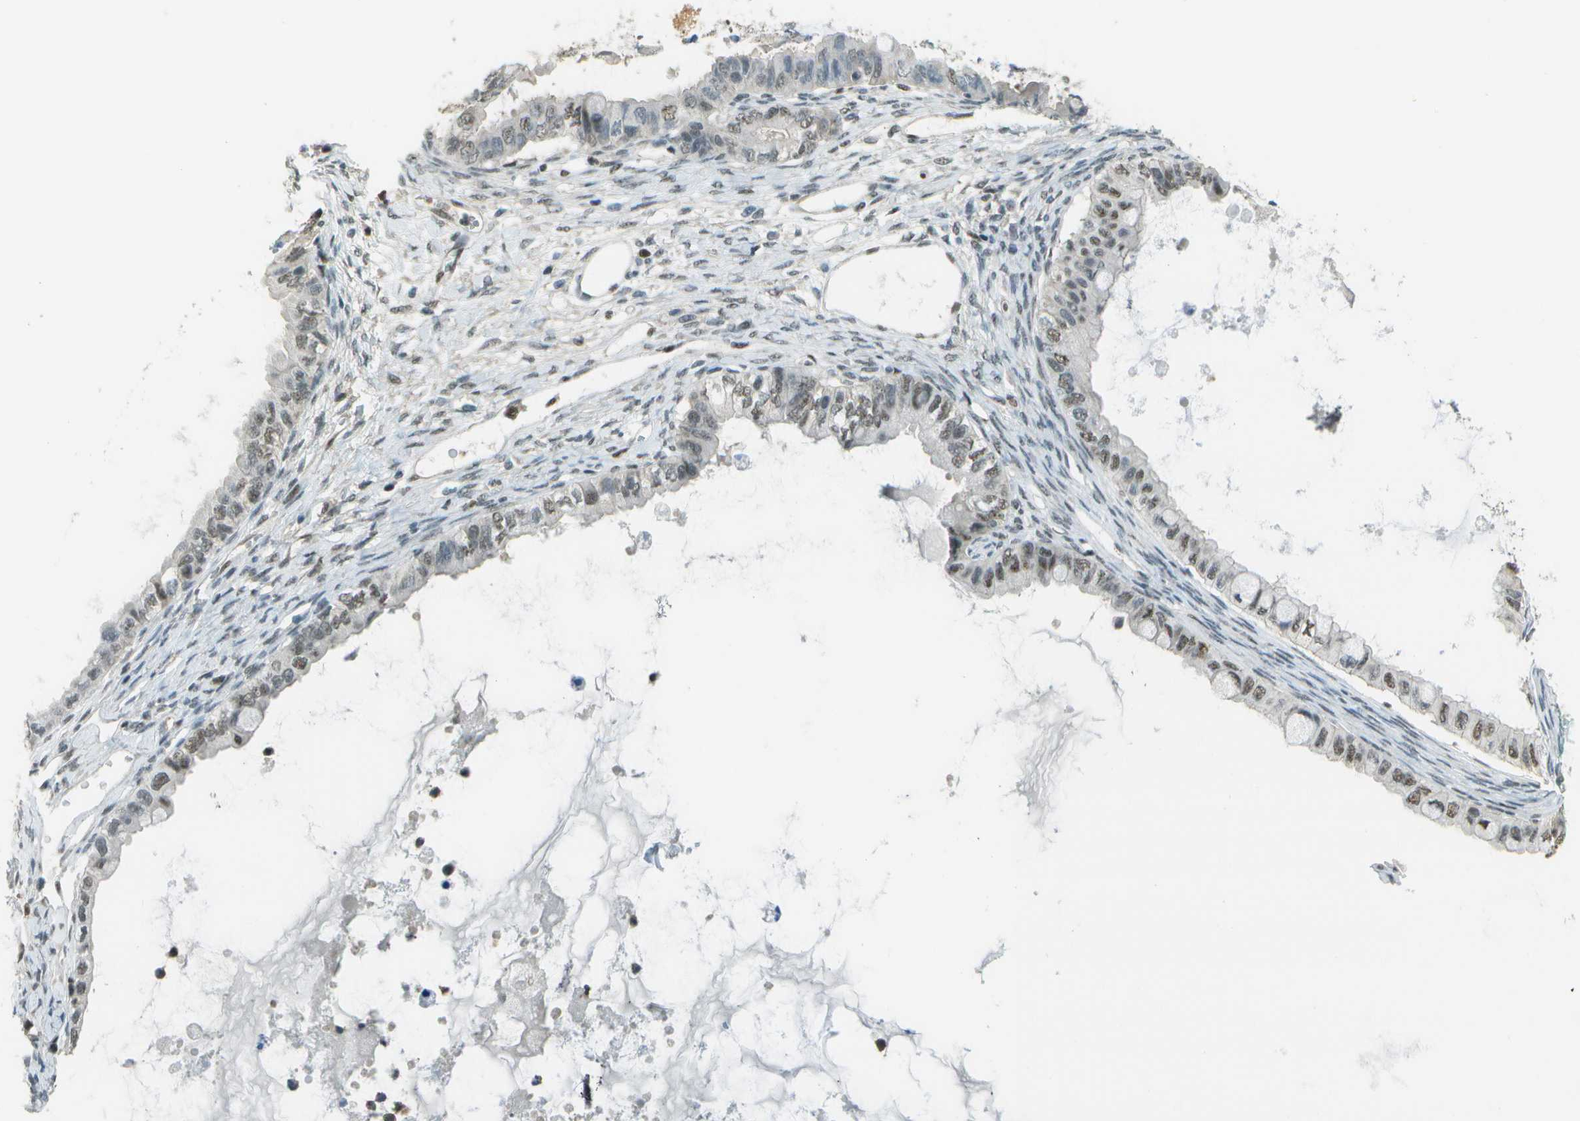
{"staining": {"intensity": "weak", "quantity": "25%-75%", "location": "nuclear"}, "tissue": "ovarian cancer", "cell_type": "Tumor cells", "image_type": "cancer", "snomed": [{"axis": "morphology", "description": "Cystadenocarcinoma, mucinous, NOS"}, {"axis": "topography", "description": "Ovary"}], "caption": "IHC image of neoplastic tissue: ovarian mucinous cystadenocarcinoma stained using immunohistochemistry demonstrates low levels of weak protein expression localized specifically in the nuclear of tumor cells, appearing as a nuclear brown color.", "gene": "DEPDC1", "patient": {"sex": "female", "age": 80}}